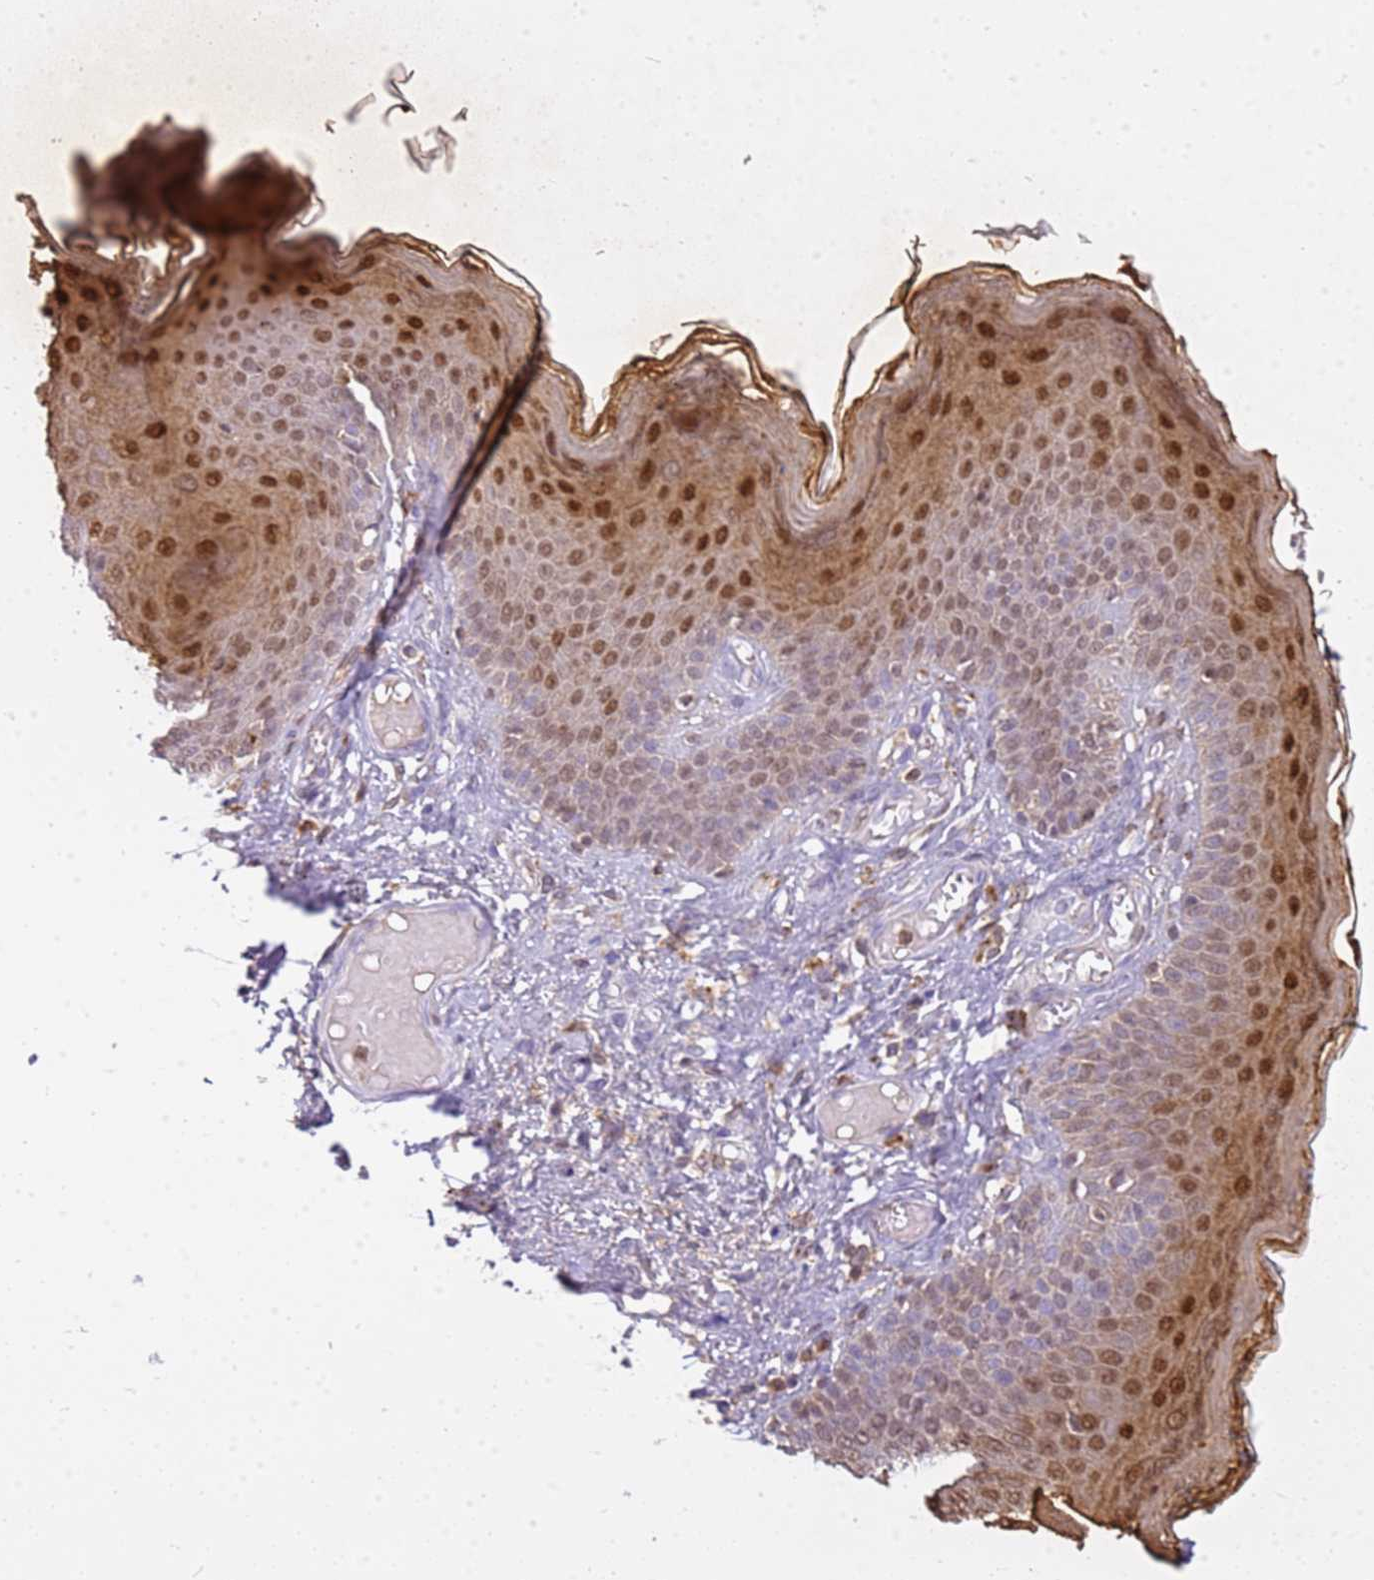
{"staining": {"intensity": "strong", "quantity": "25%-75%", "location": "cytoplasmic/membranous,nuclear"}, "tissue": "skin", "cell_type": "Epidermal cells", "image_type": "normal", "snomed": [{"axis": "morphology", "description": "Normal tissue, NOS"}, {"axis": "topography", "description": "Anal"}], "caption": "A high amount of strong cytoplasmic/membranous,nuclear expression is present in about 25%-75% of epidermal cells in unremarkable skin.", "gene": "CSTA", "patient": {"sex": "female", "age": 40}}